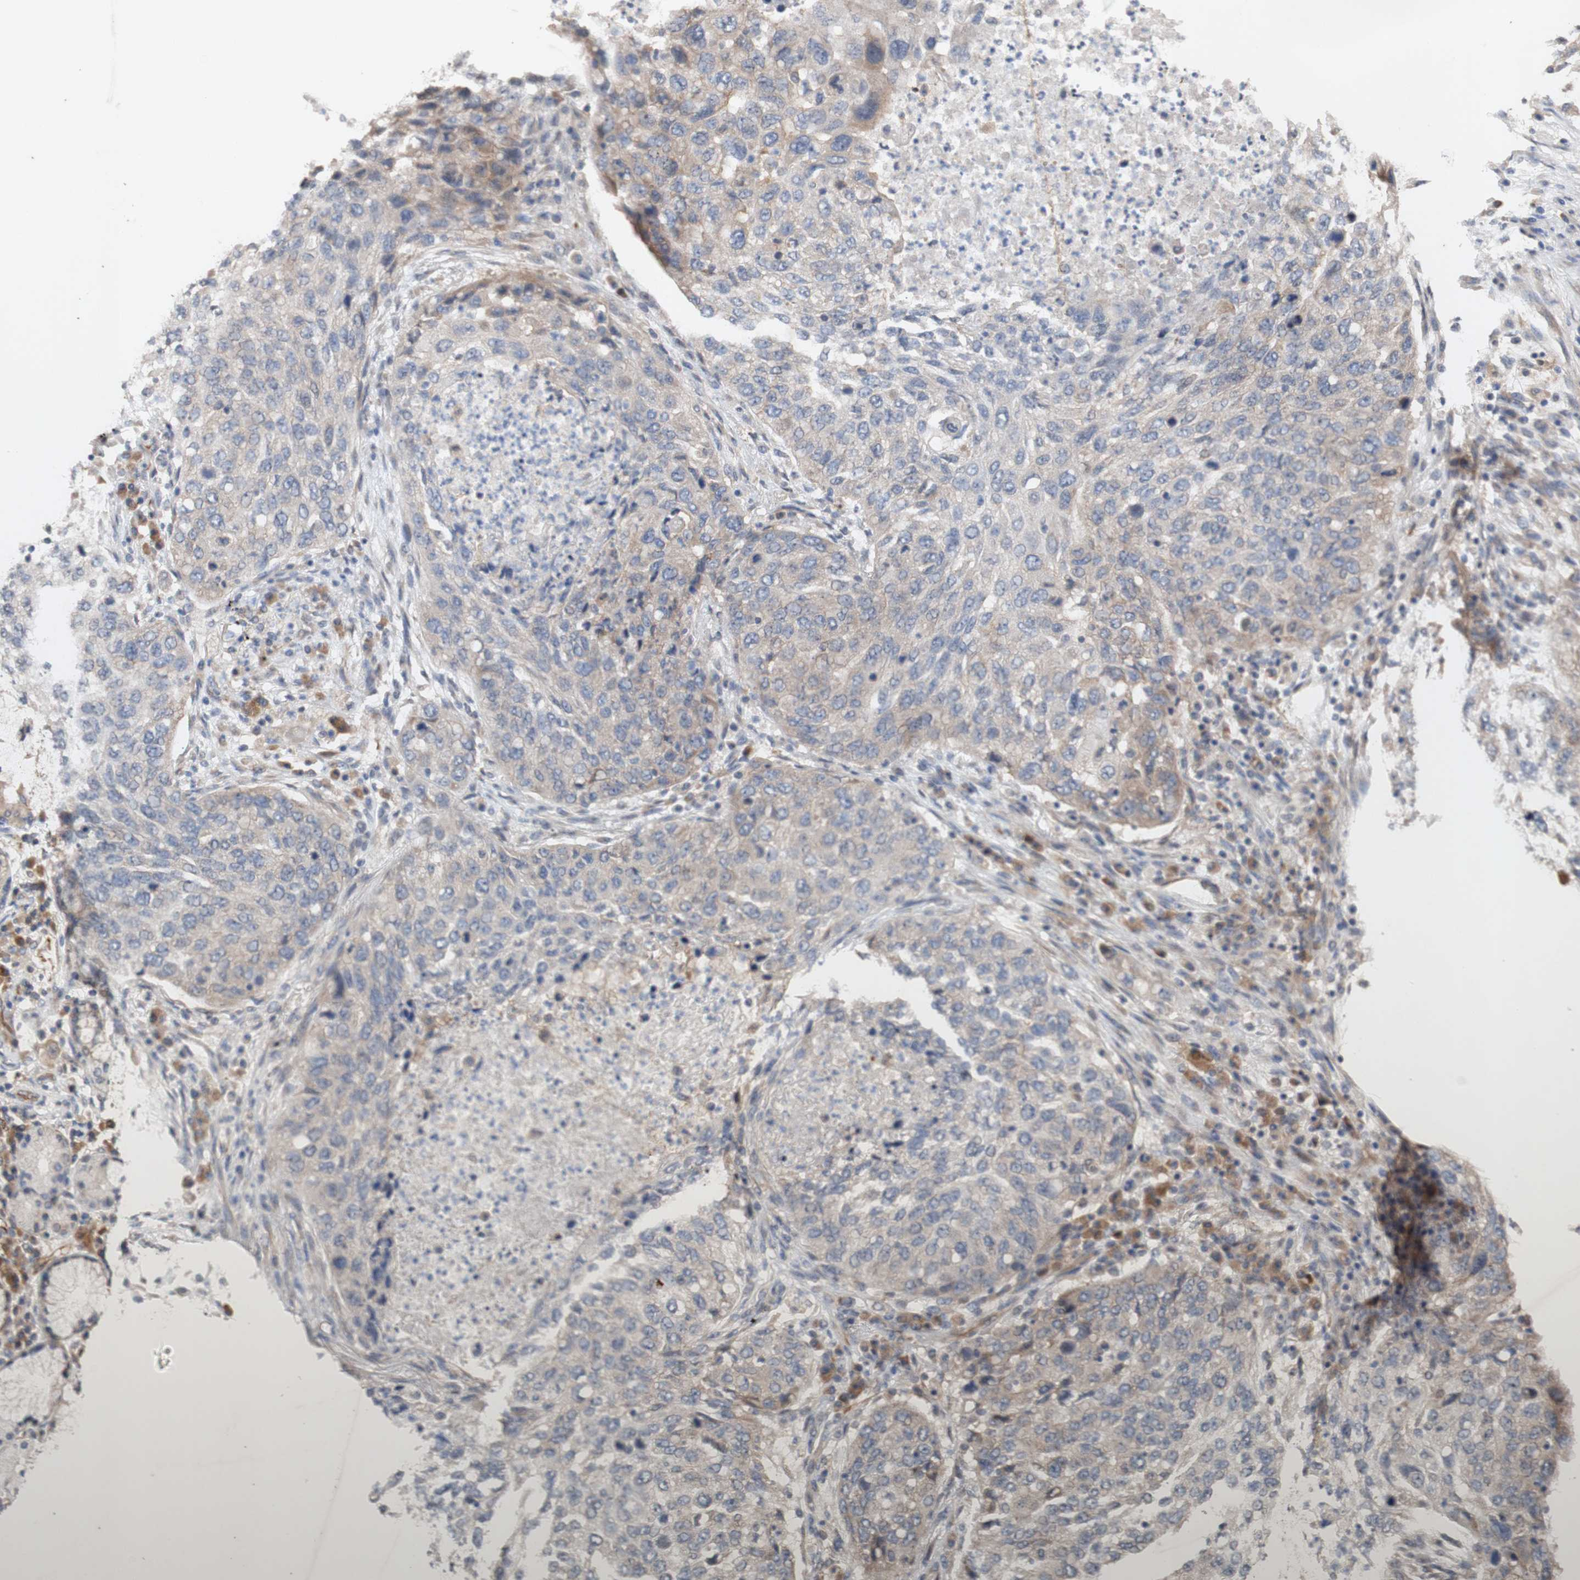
{"staining": {"intensity": "weak", "quantity": "25%-75%", "location": "cytoplasmic/membranous"}, "tissue": "lung cancer", "cell_type": "Tumor cells", "image_type": "cancer", "snomed": [{"axis": "morphology", "description": "Squamous cell carcinoma, NOS"}, {"axis": "topography", "description": "Lung"}], "caption": "Protein analysis of lung cancer tissue displays weak cytoplasmic/membranous expression in about 25%-75% of tumor cells.", "gene": "EIF2S3", "patient": {"sex": "female", "age": 63}}